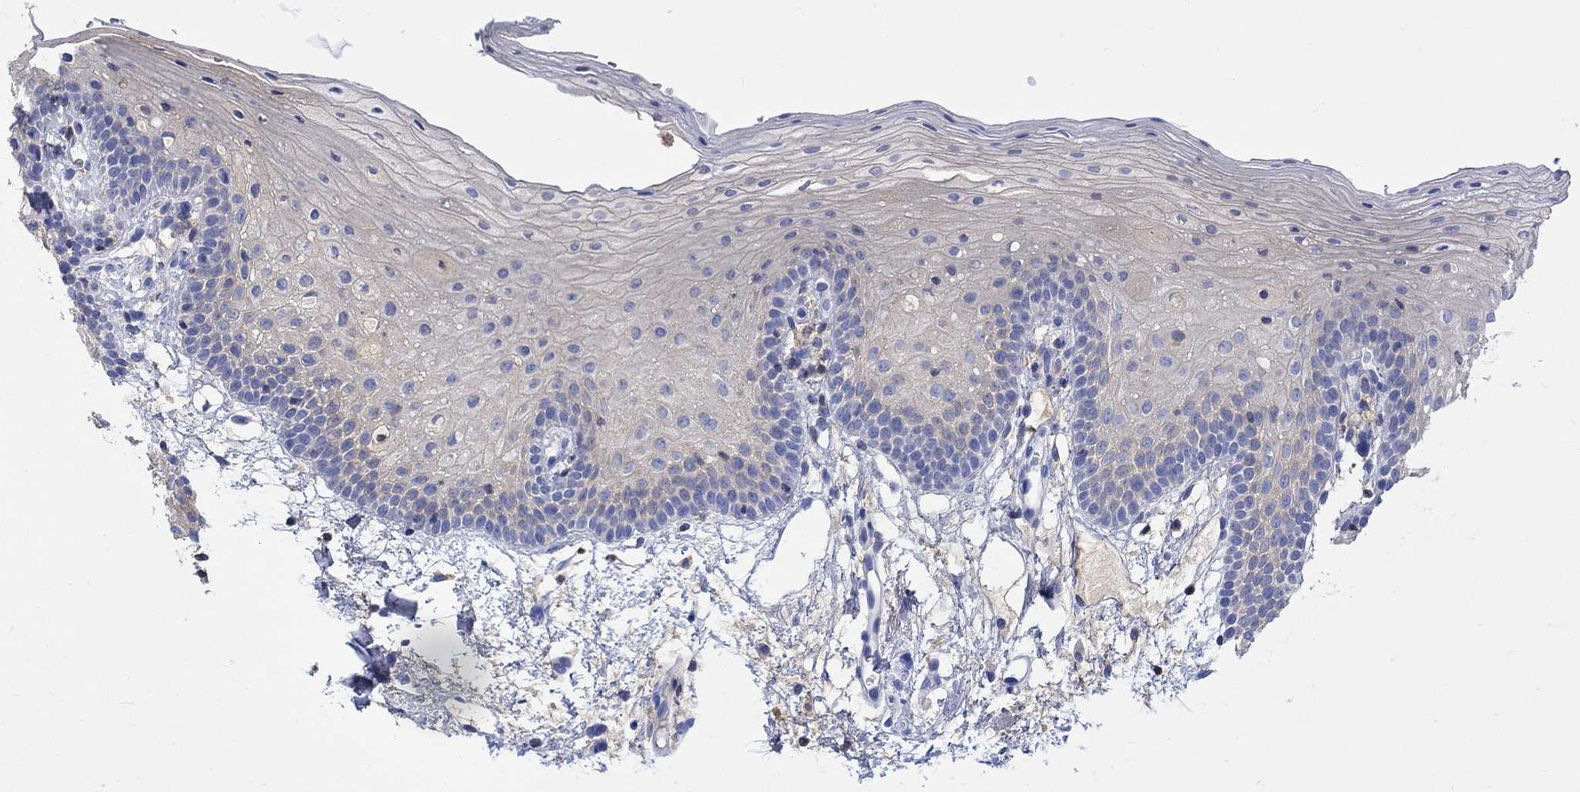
{"staining": {"intensity": "negative", "quantity": "none", "location": "none"}, "tissue": "oral mucosa", "cell_type": "Squamous epithelial cells", "image_type": "normal", "snomed": [{"axis": "morphology", "description": "Normal tissue, NOS"}, {"axis": "topography", "description": "Oral tissue"}, {"axis": "topography", "description": "Tounge, NOS"}], "caption": "Immunohistochemistry of unremarkable human oral mucosa shows no positivity in squamous epithelial cells.", "gene": "GCM1", "patient": {"sex": "female", "age": 83}}